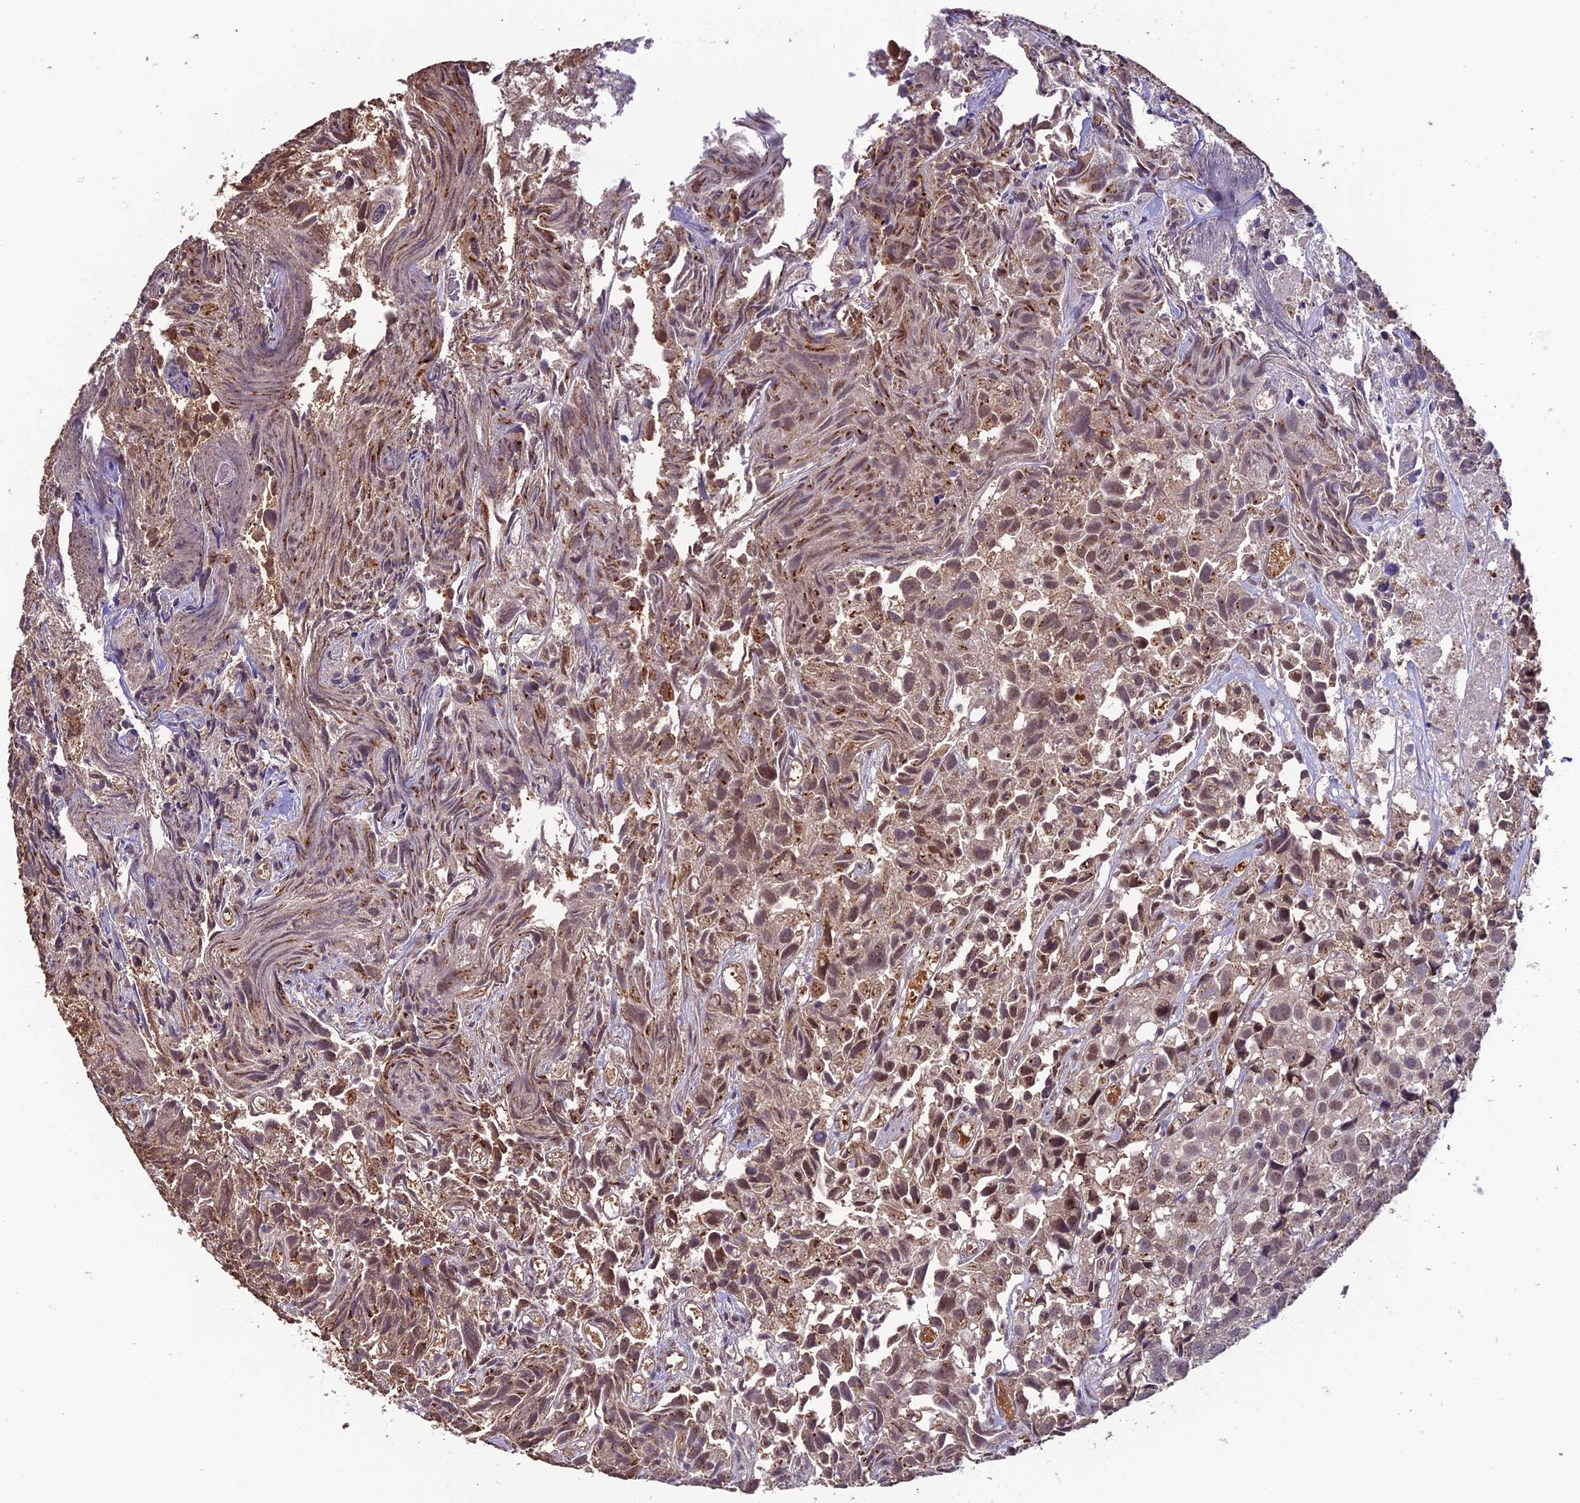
{"staining": {"intensity": "weak", "quantity": ">75%", "location": "cytoplasmic/membranous,nuclear"}, "tissue": "urothelial cancer", "cell_type": "Tumor cells", "image_type": "cancer", "snomed": [{"axis": "morphology", "description": "Urothelial carcinoma, High grade"}, {"axis": "topography", "description": "Urinary bladder"}], "caption": "The micrograph reveals immunohistochemical staining of high-grade urothelial carcinoma. There is weak cytoplasmic/membranous and nuclear staining is identified in approximately >75% of tumor cells.", "gene": "CABIN1", "patient": {"sex": "female", "age": 75}}